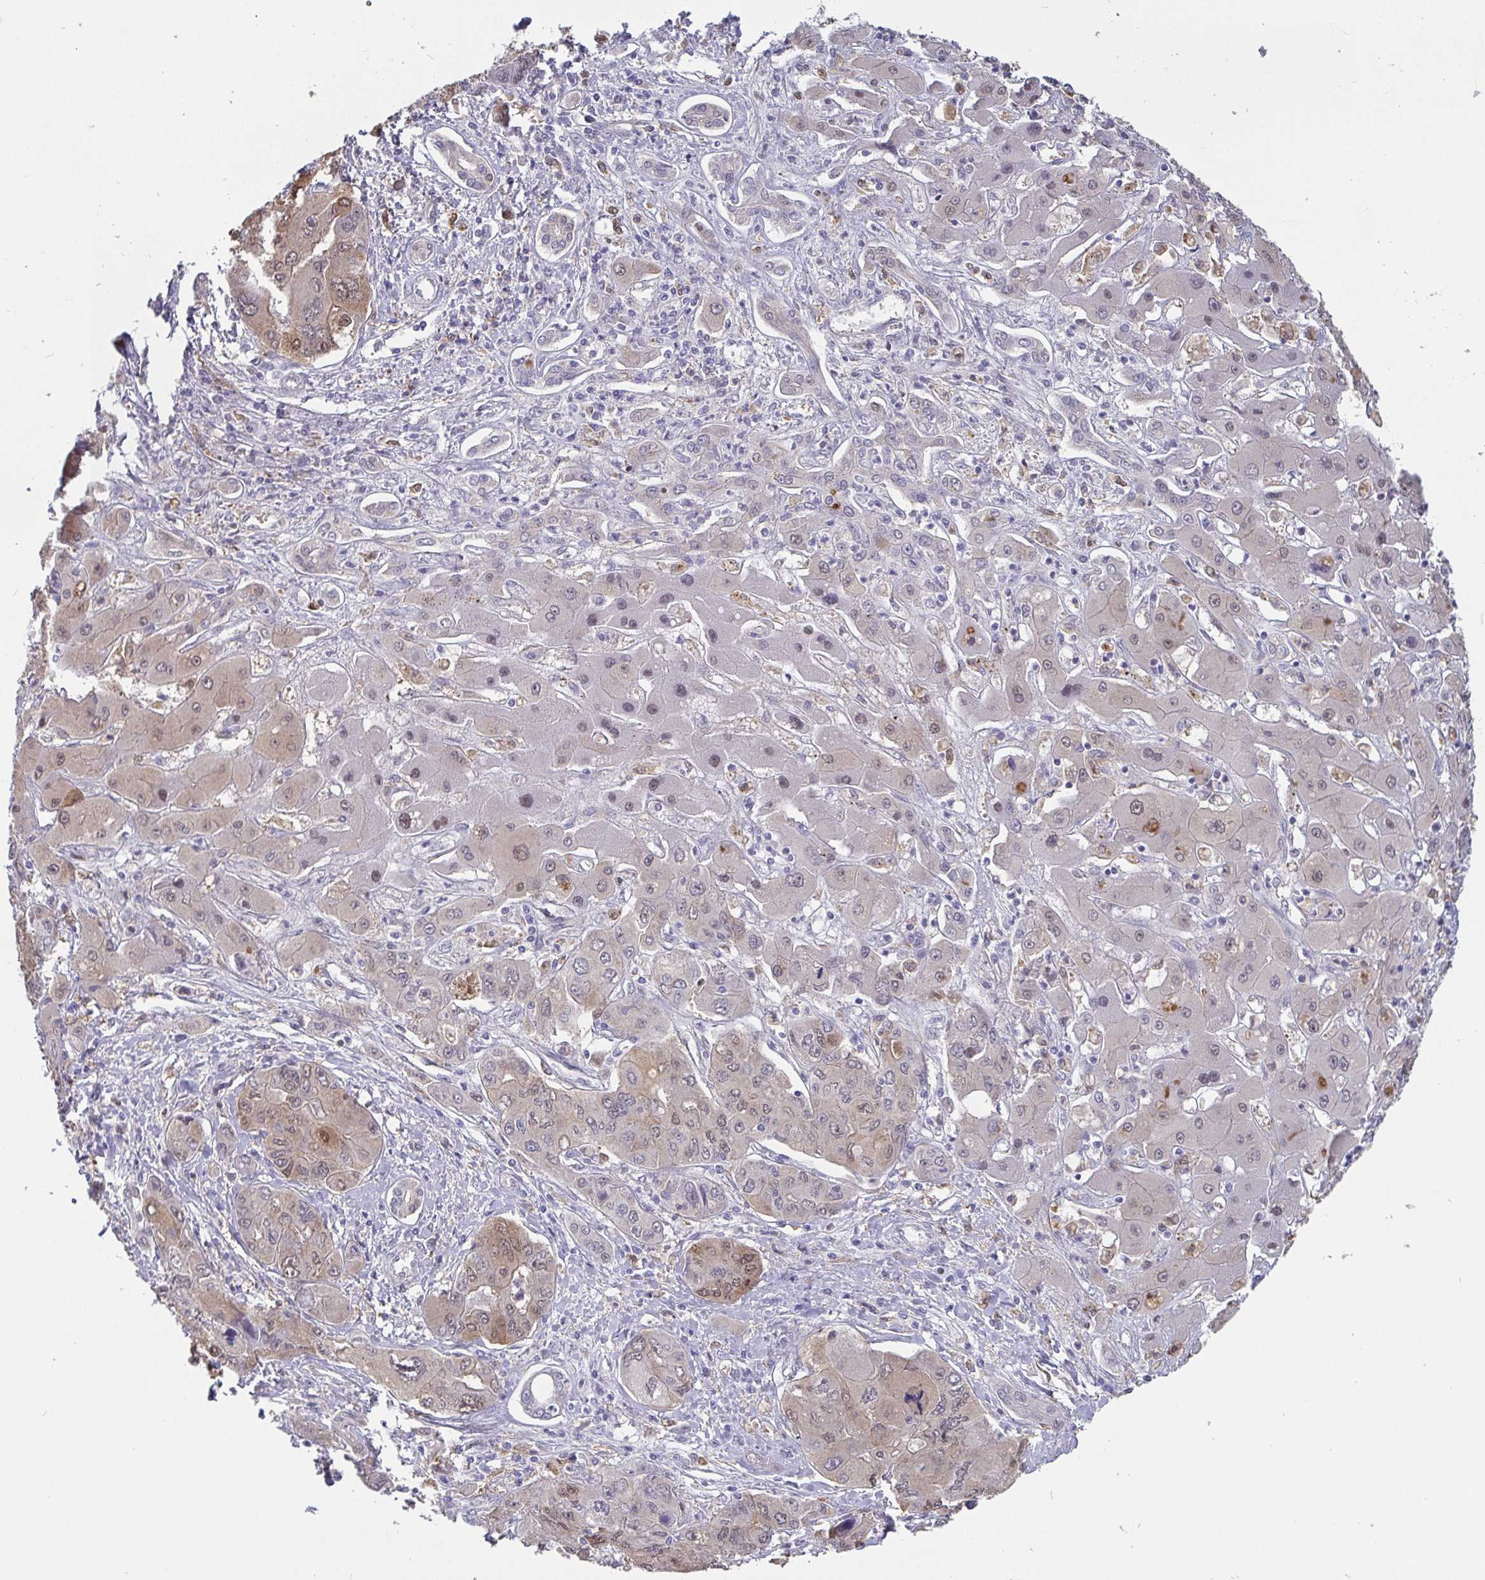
{"staining": {"intensity": "weak", "quantity": "25%-75%", "location": "nuclear"}, "tissue": "liver cancer", "cell_type": "Tumor cells", "image_type": "cancer", "snomed": [{"axis": "morphology", "description": "Cholangiocarcinoma"}, {"axis": "topography", "description": "Liver"}], "caption": "A brown stain highlights weak nuclear staining of a protein in human liver cholangiocarcinoma tumor cells.", "gene": "IDH1", "patient": {"sex": "male", "age": 67}}